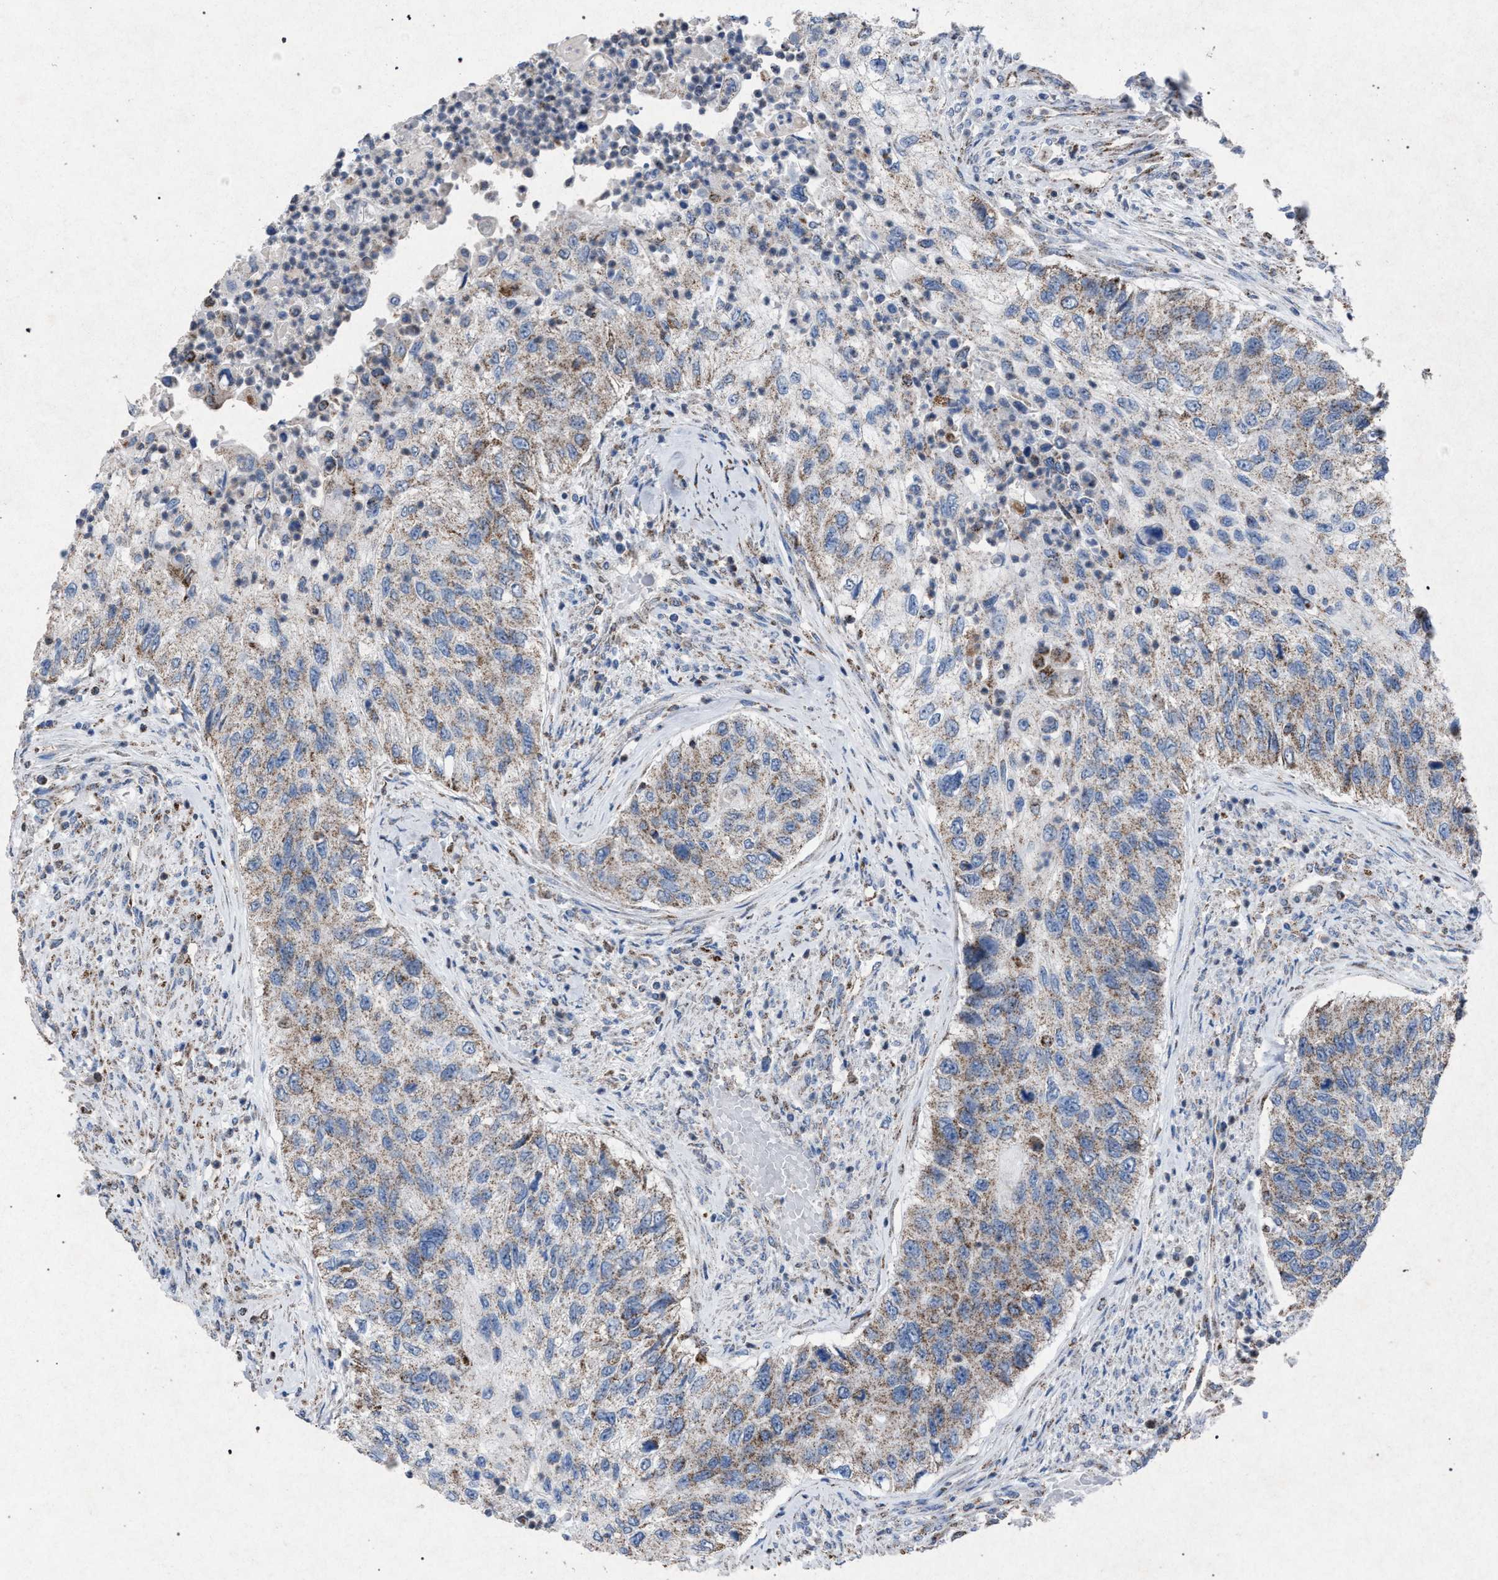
{"staining": {"intensity": "weak", "quantity": ">75%", "location": "cytoplasmic/membranous"}, "tissue": "urothelial cancer", "cell_type": "Tumor cells", "image_type": "cancer", "snomed": [{"axis": "morphology", "description": "Urothelial carcinoma, High grade"}, {"axis": "topography", "description": "Urinary bladder"}], "caption": "Tumor cells show low levels of weak cytoplasmic/membranous staining in approximately >75% of cells in human high-grade urothelial carcinoma. The protein of interest is stained brown, and the nuclei are stained in blue (DAB (3,3'-diaminobenzidine) IHC with brightfield microscopy, high magnification).", "gene": "HSD17B4", "patient": {"sex": "female", "age": 60}}